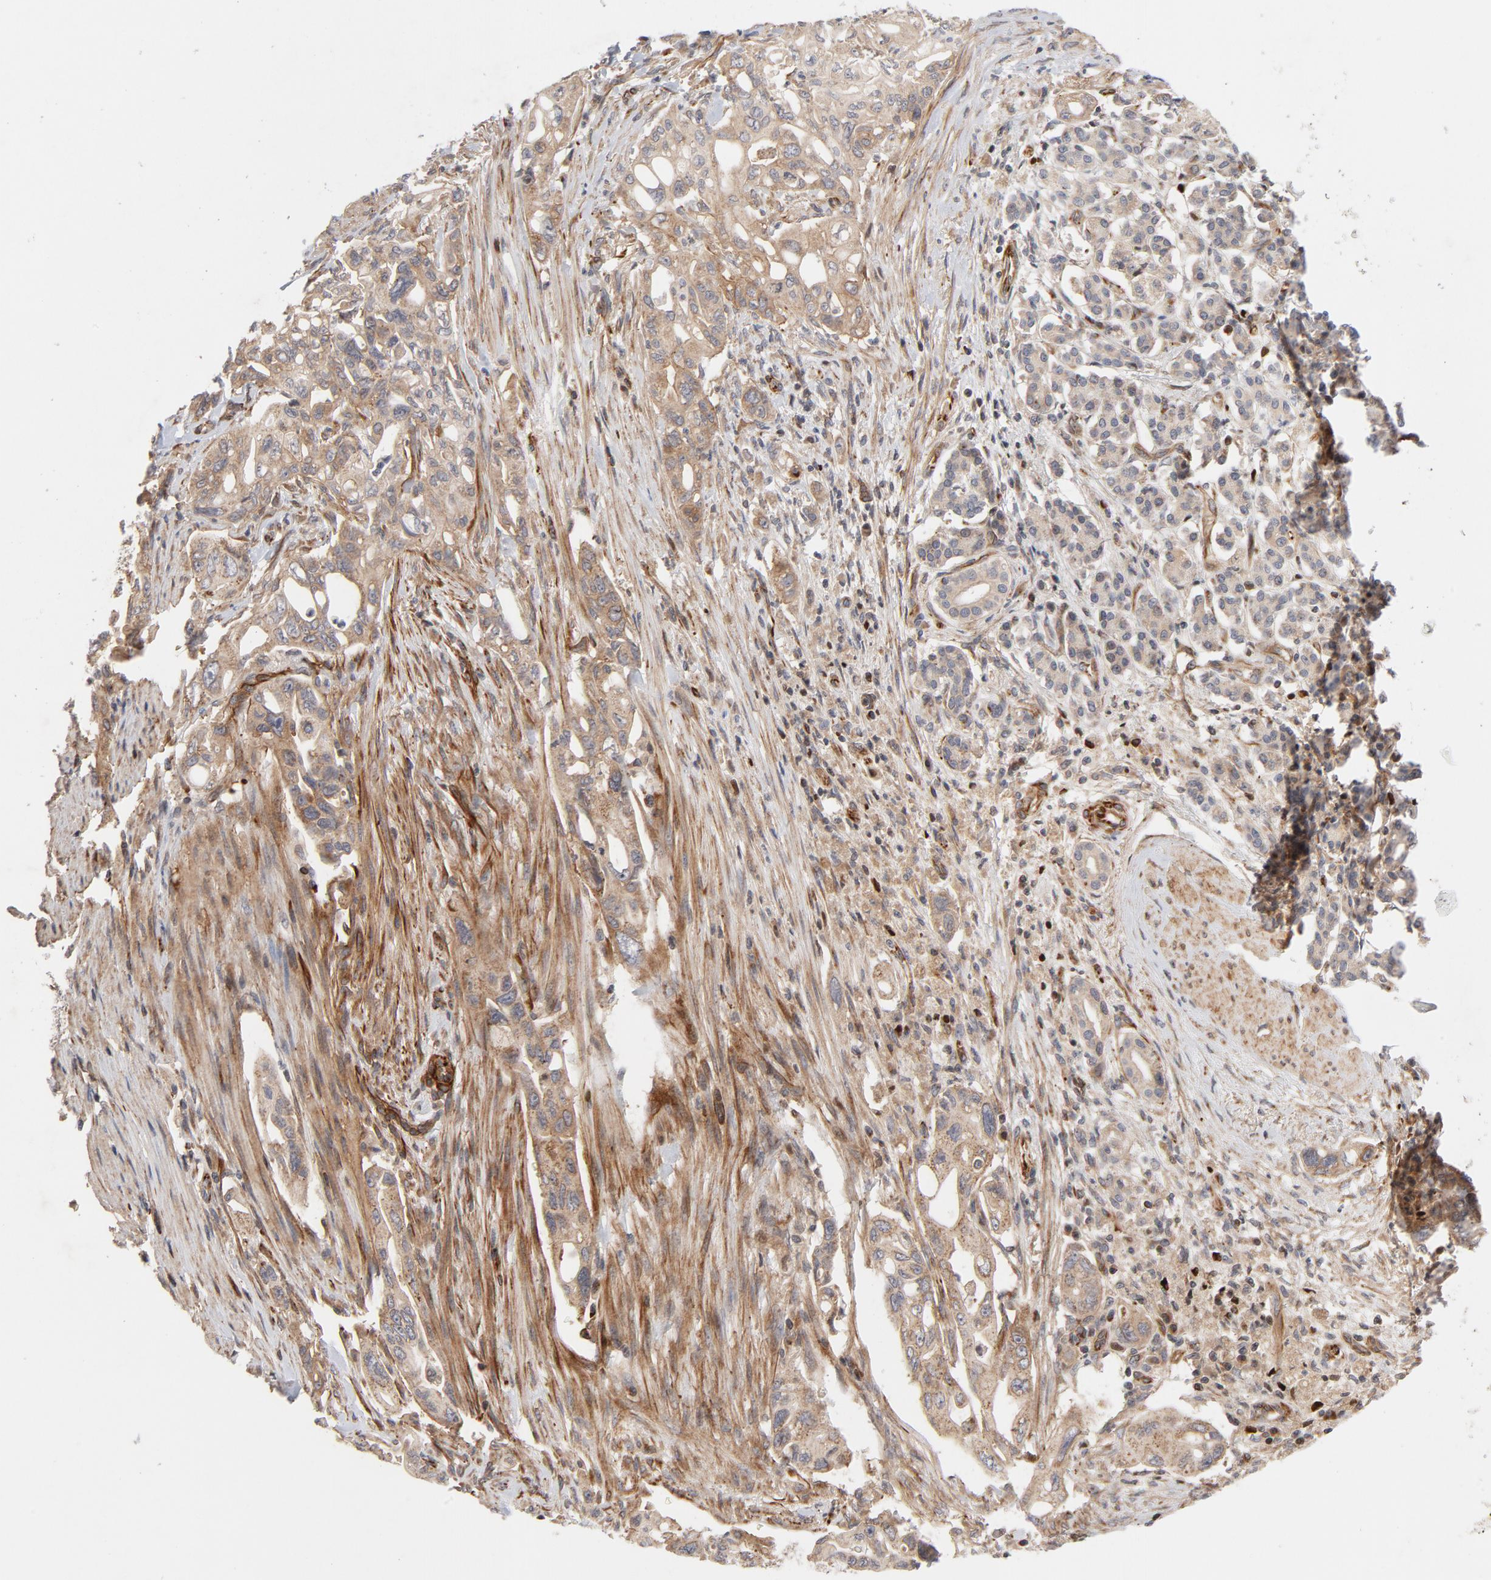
{"staining": {"intensity": "moderate", "quantity": ">75%", "location": "cytoplasmic/membranous"}, "tissue": "pancreatic cancer", "cell_type": "Tumor cells", "image_type": "cancer", "snomed": [{"axis": "morphology", "description": "Normal tissue, NOS"}, {"axis": "topography", "description": "Pancreas"}], "caption": "There is medium levels of moderate cytoplasmic/membranous positivity in tumor cells of pancreatic cancer, as demonstrated by immunohistochemical staining (brown color).", "gene": "DNAAF2", "patient": {"sex": "male", "age": 42}}